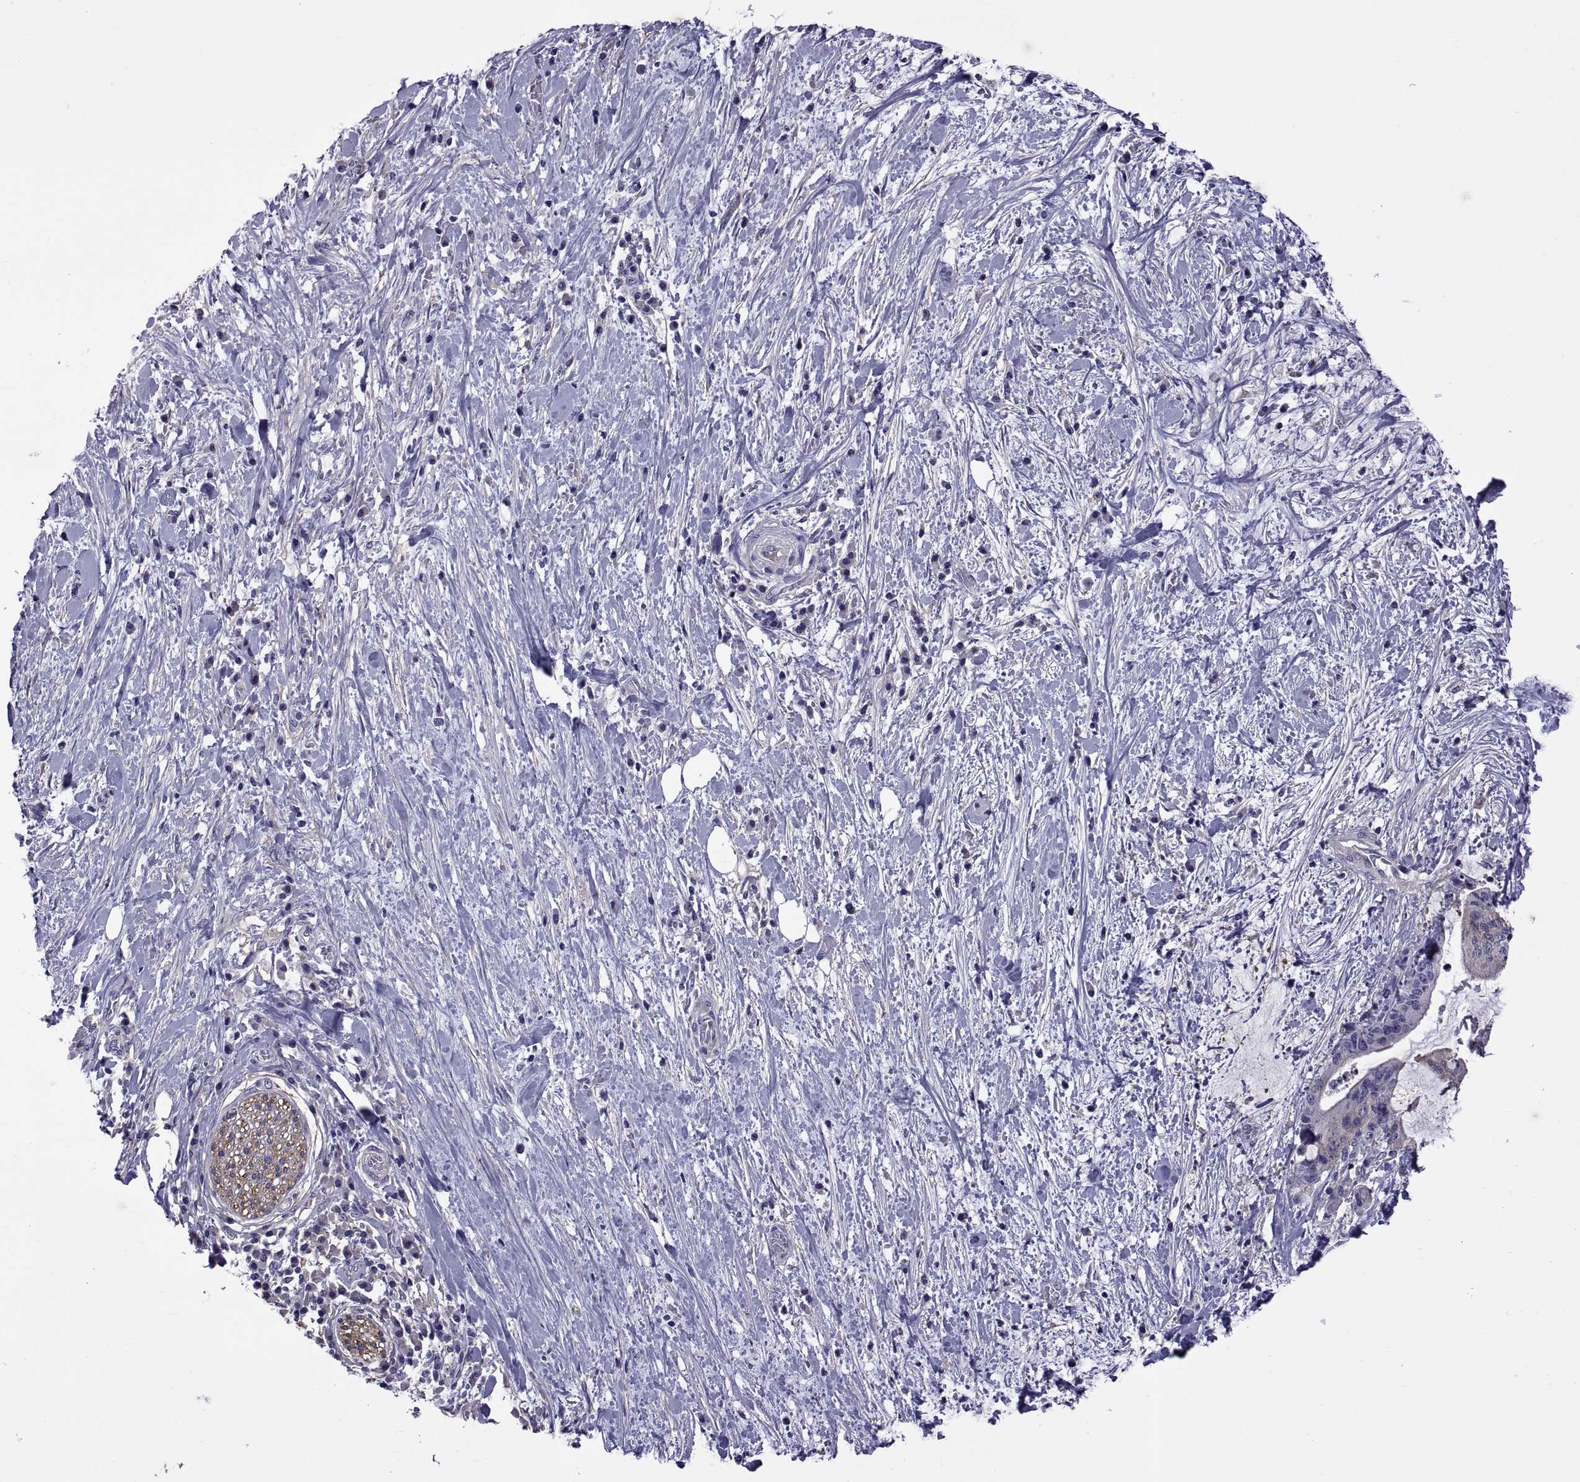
{"staining": {"intensity": "negative", "quantity": "none", "location": "none"}, "tissue": "liver cancer", "cell_type": "Tumor cells", "image_type": "cancer", "snomed": [{"axis": "morphology", "description": "Cholangiocarcinoma"}, {"axis": "topography", "description": "Liver"}], "caption": "Cholangiocarcinoma (liver) was stained to show a protein in brown. There is no significant expression in tumor cells.", "gene": "TMC3", "patient": {"sex": "female", "age": 73}}